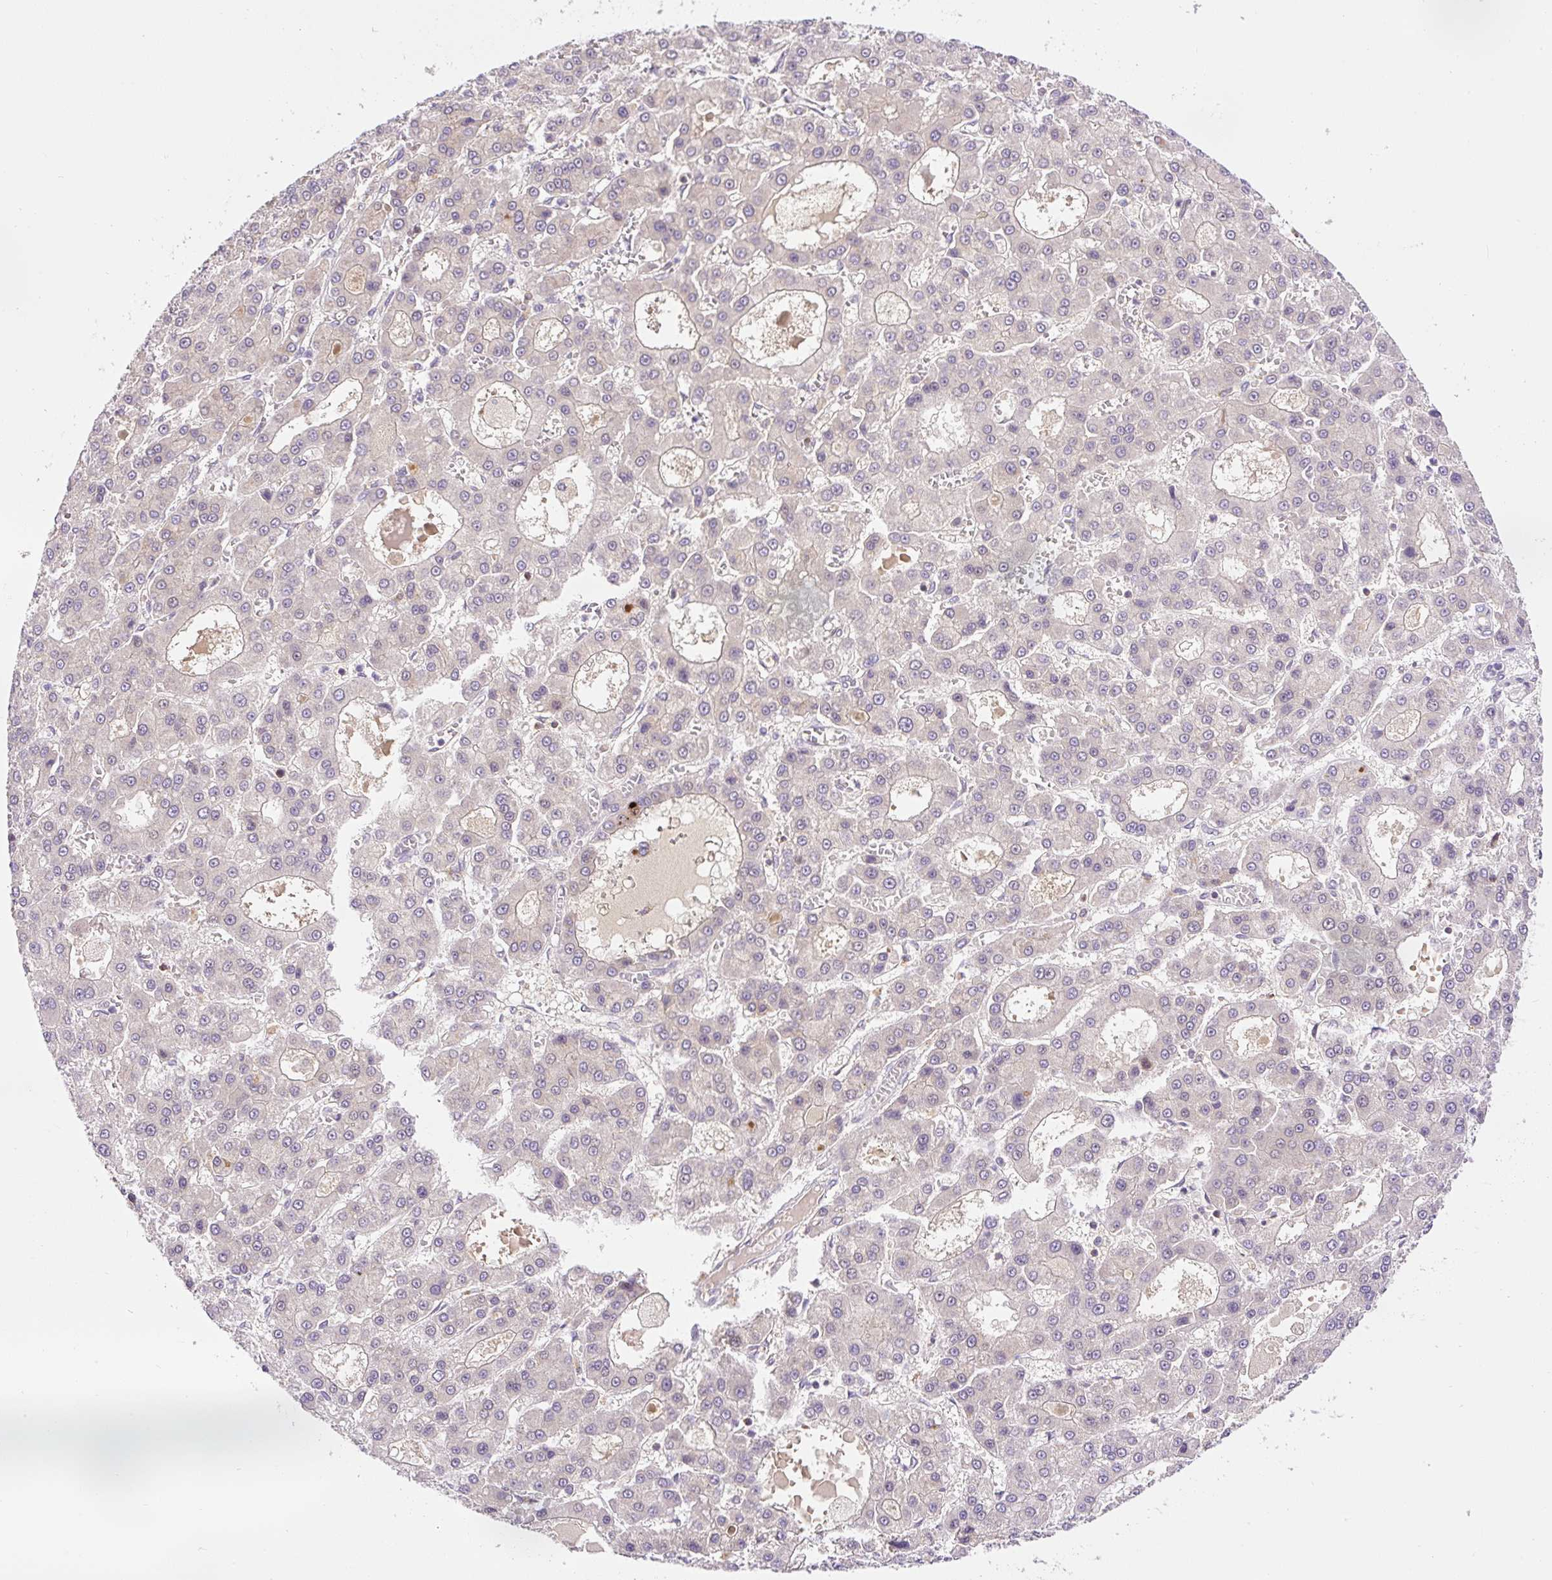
{"staining": {"intensity": "negative", "quantity": "none", "location": "none"}, "tissue": "liver cancer", "cell_type": "Tumor cells", "image_type": "cancer", "snomed": [{"axis": "morphology", "description": "Carcinoma, Hepatocellular, NOS"}, {"axis": "topography", "description": "Liver"}], "caption": "Tumor cells show no significant expression in liver cancer.", "gene": "CARD11", "patient": {"sex": "male", "age": 70}}